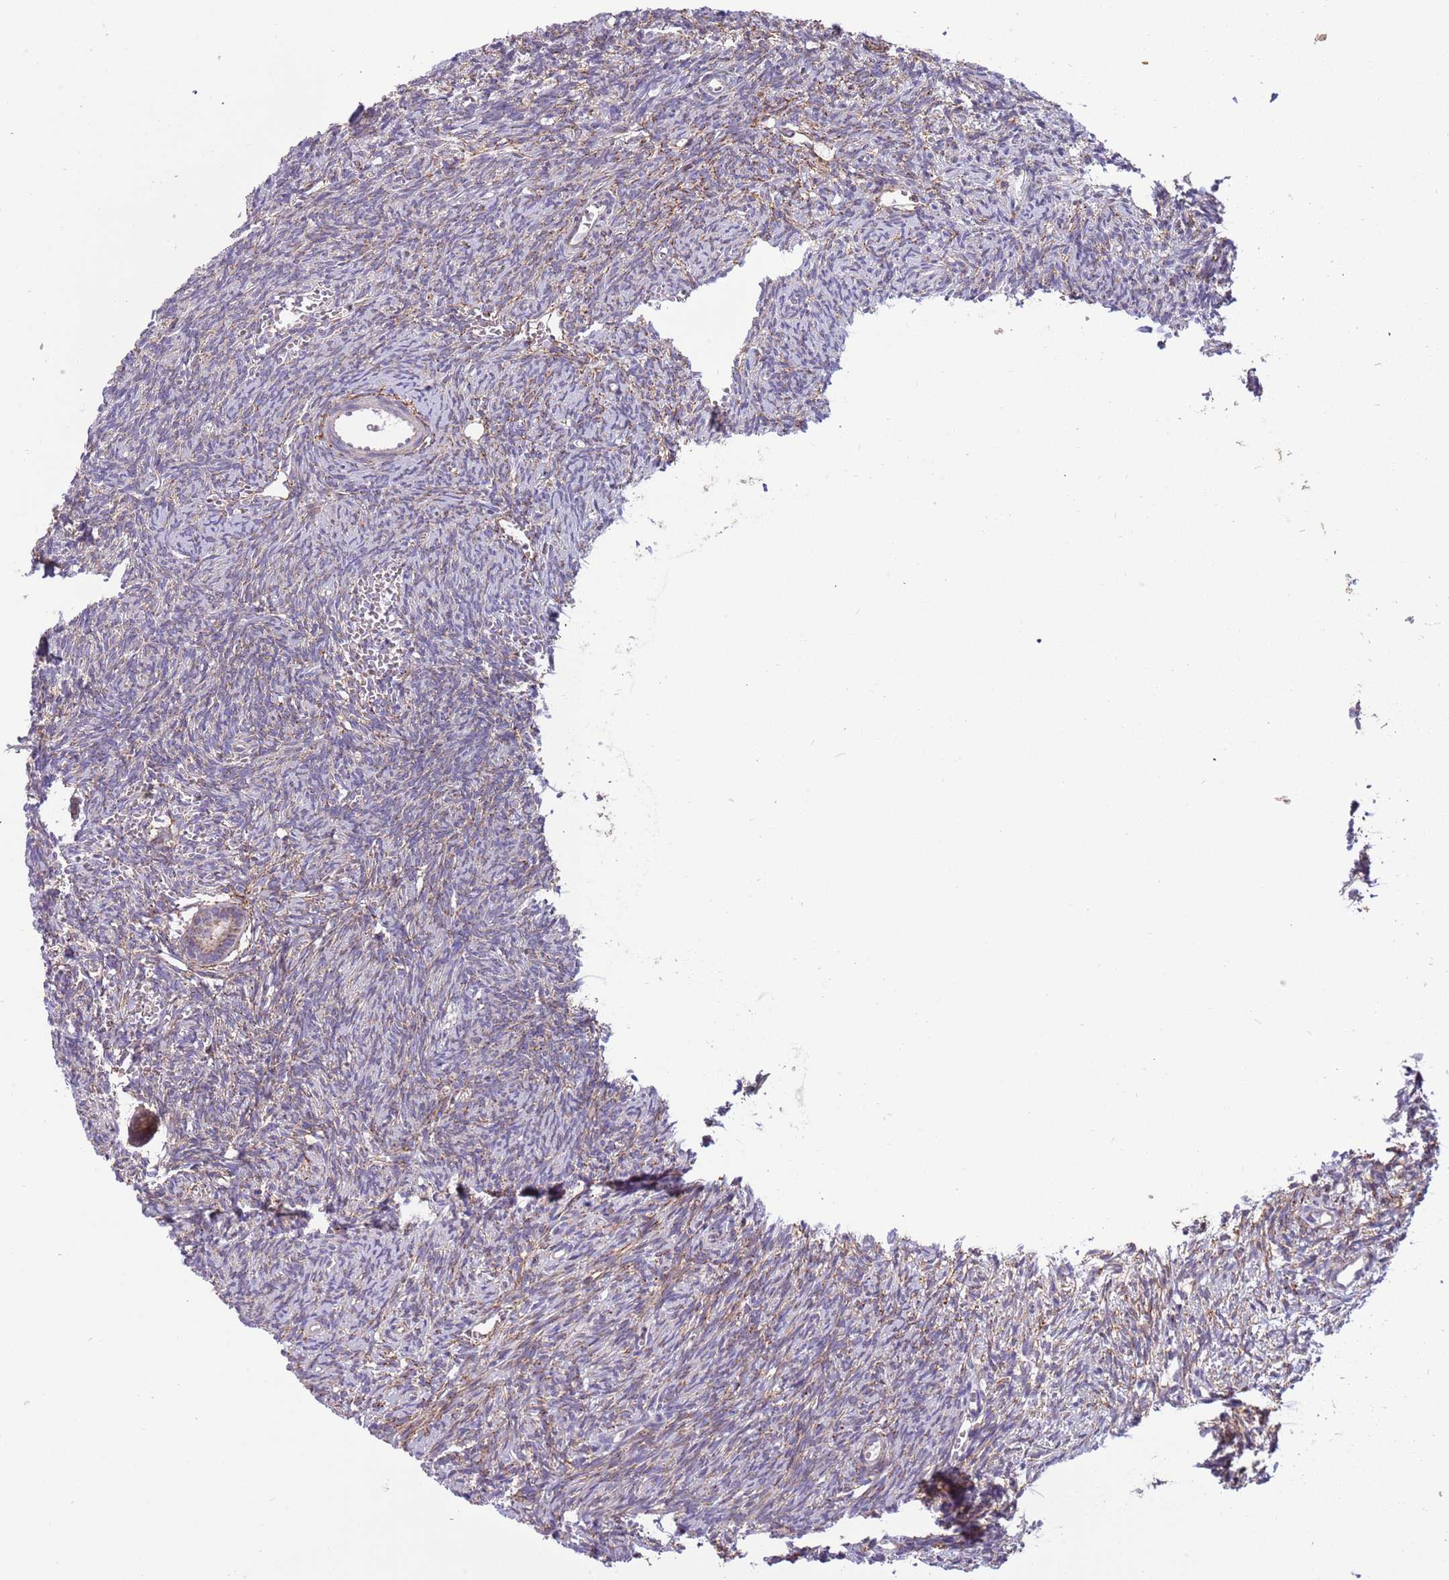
{"staining": {"intensity": "moderate", "quantity": ">75%", "location": "cytoplasmic/membranous"}, "tissue": "ovary", "cell_type": "Follicle cells", "image_type": "normal", "snomed": [{"axis": "morphology", "description": "Normal tissue, NOS"}, {"axis": "topography", "description": "Ovary"}], "caption": "Moderate cytoplasmic/membranous positivity is identified in about >75% of follicle cells in unremarkable ovary.", "gene": "IRS4", "patient": {"sex": "female", "age": 39}}